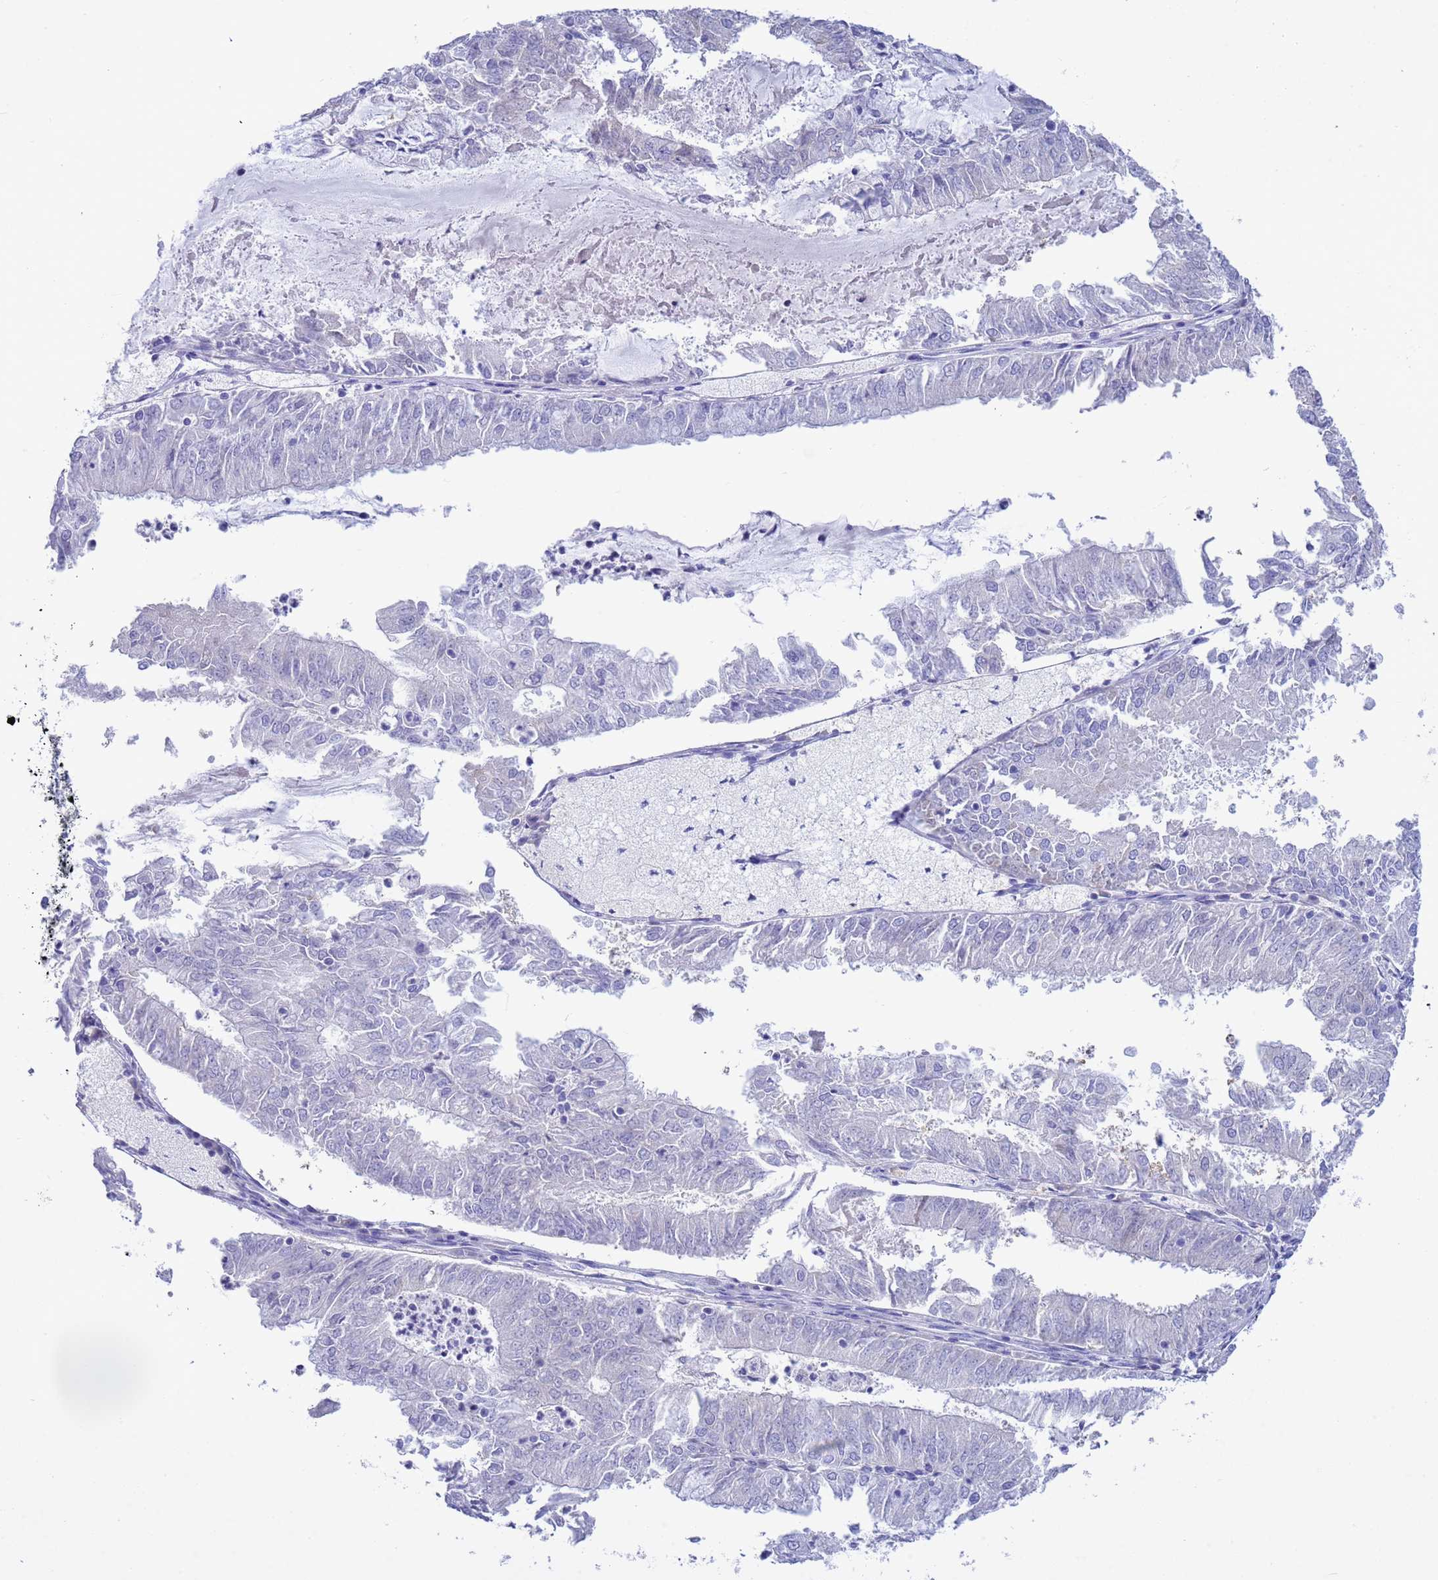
{"staining": {"intensity": "negative", "quantity": "none", "location": "none"}, "tissue": "endometrial cancer", "cell_type": "Tumor cells", "image_type": "cancer", "snomed": [{"axis": "morphology", "description": "Adenocarcinoma, NOS"}, {"axis": "topography", "description": "Endometrium"}], "caption": "High magnification brightfield microscopy of endometrial cancer (adenocarcinoma) stained with DAB (brown) and counterstained with hematoxylin (blue): tumor cells show no significant expression. (DAB IHC with hematoxylin counter stain).", "gene": "GSTM1", "patient": {"sex": "female", "age": 57}}